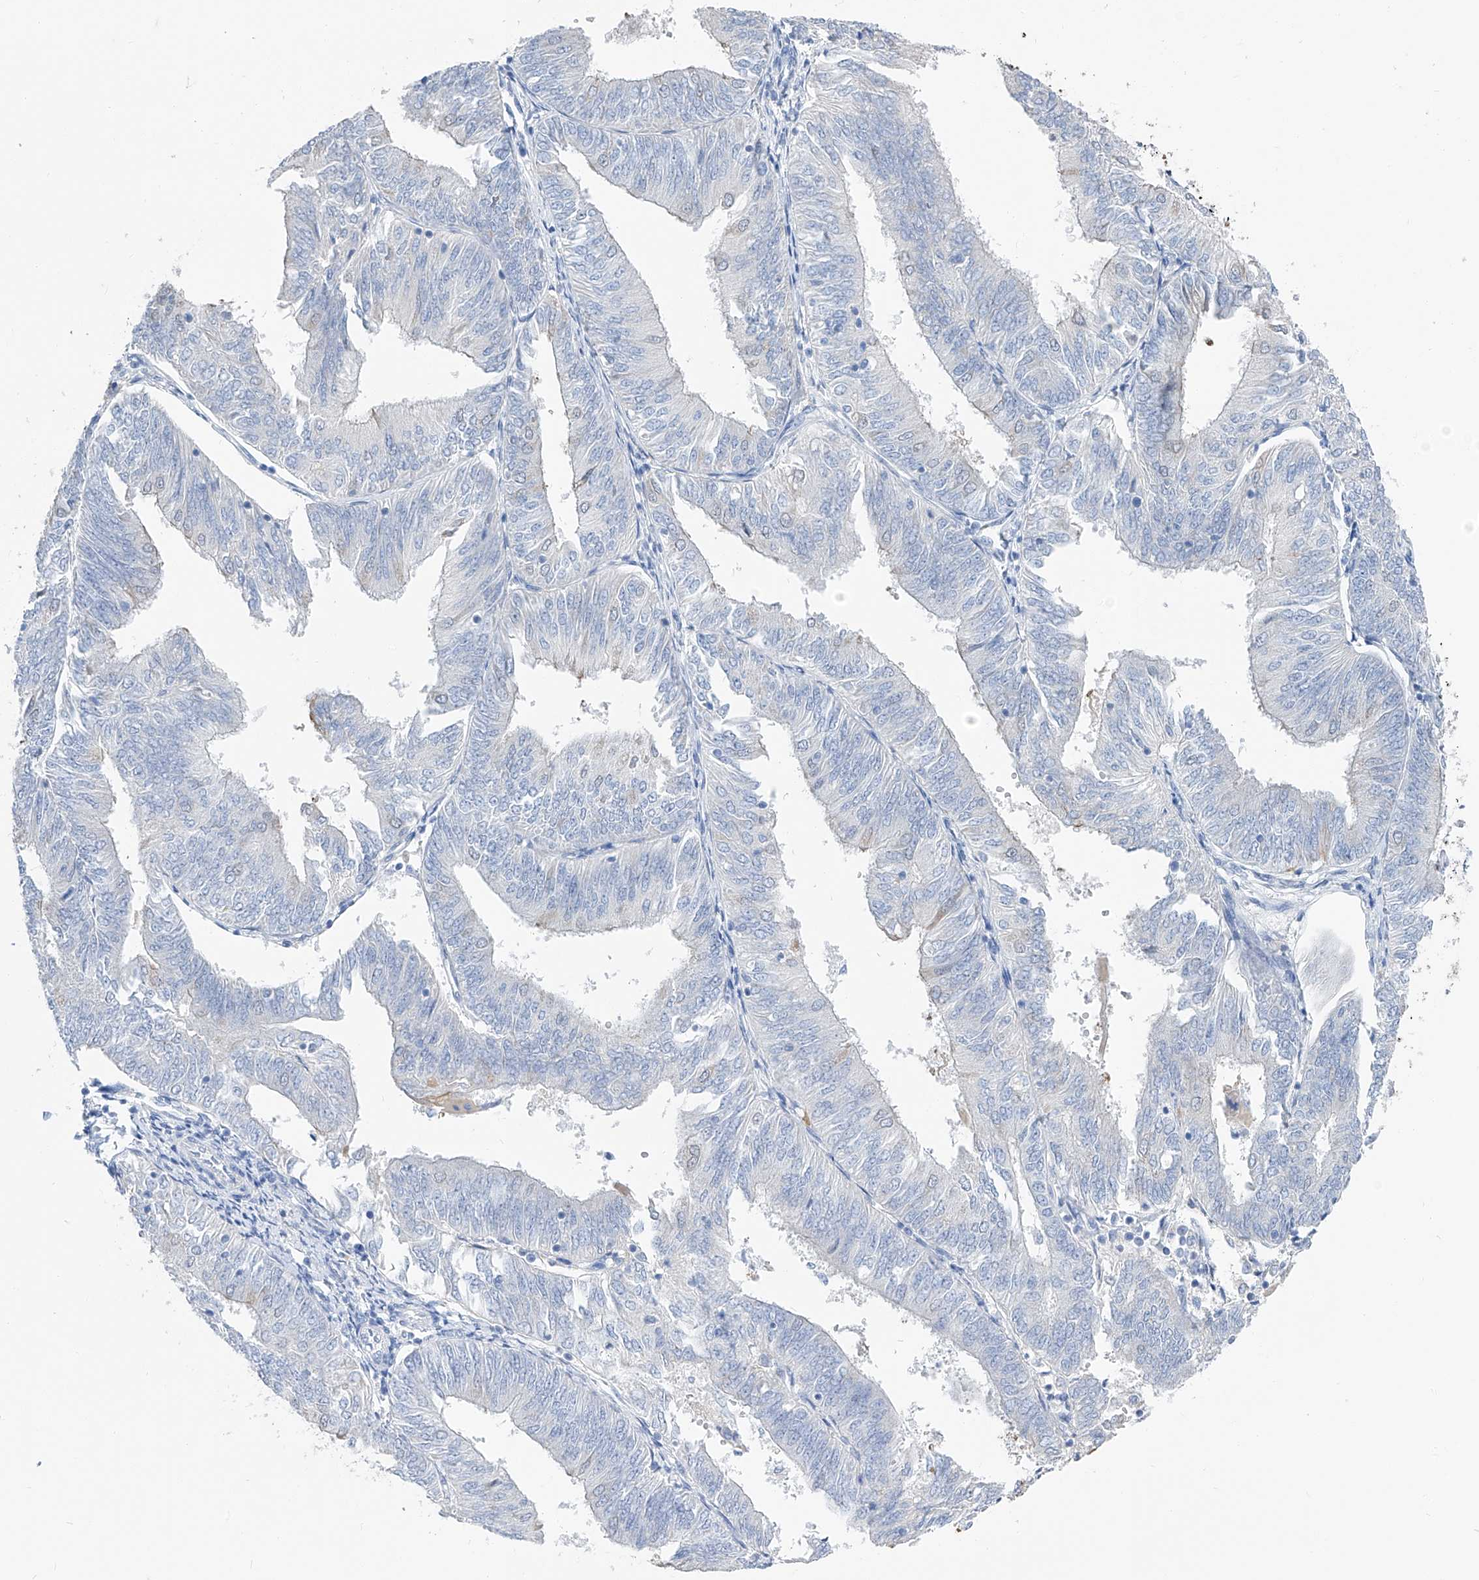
{"staining": {"intensity": "negative", "quantity": "none", "location": "none"}, "tissue": "endometrial cancer", "cell_type": "Tumor cells", "image_type": "cancer", "snomed": [{"axis": "morphology", "description": "Adenocarcinoma, NOS"}, {"axis": "topography", "description": "Endometrium"}], "caption": "Tumor cells show no significant protein expression in endometrial adenocarcinoma.", "gene": "FRS3", "patient": {"sex": "female", "age": 58}}